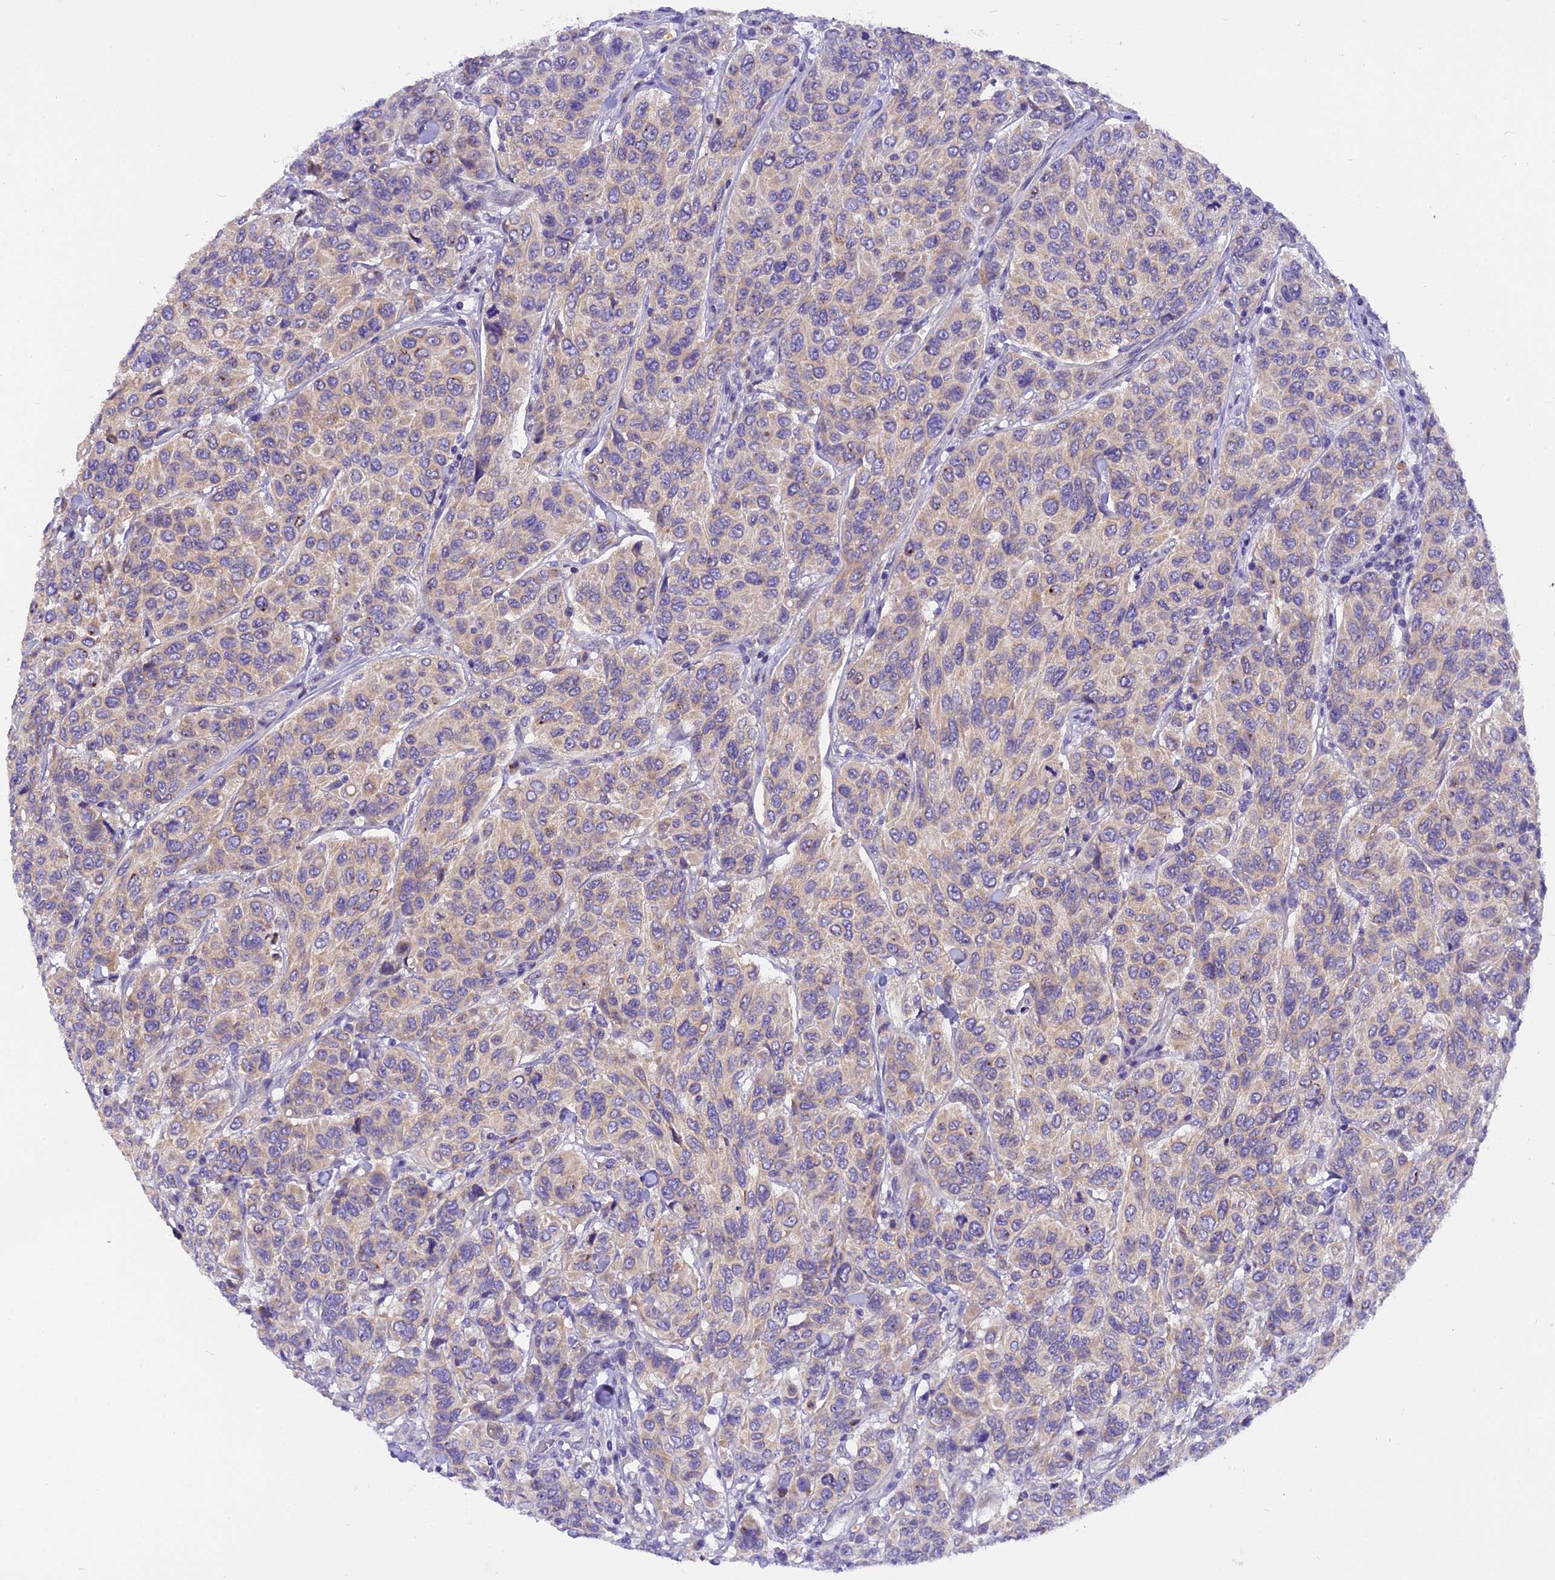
{"staining": {"intensity": "negative", "quantity": "none", "location": "none"}, "tissue": "breast cancer", "cell_type": "Tumor cells", "image_type": "cancer", "snomed": [{"axis": "morphology", "description": "Duct carcinoma"}, {"axis": "topography", "description": "Breast"}], "caption": "An image of invasive ductal carcinoma (breast) stained for a protein demonstrates no brown staining in tumor cells.", "gene": "TRIM3", "patient": {"sex": "female", "age": 55}}